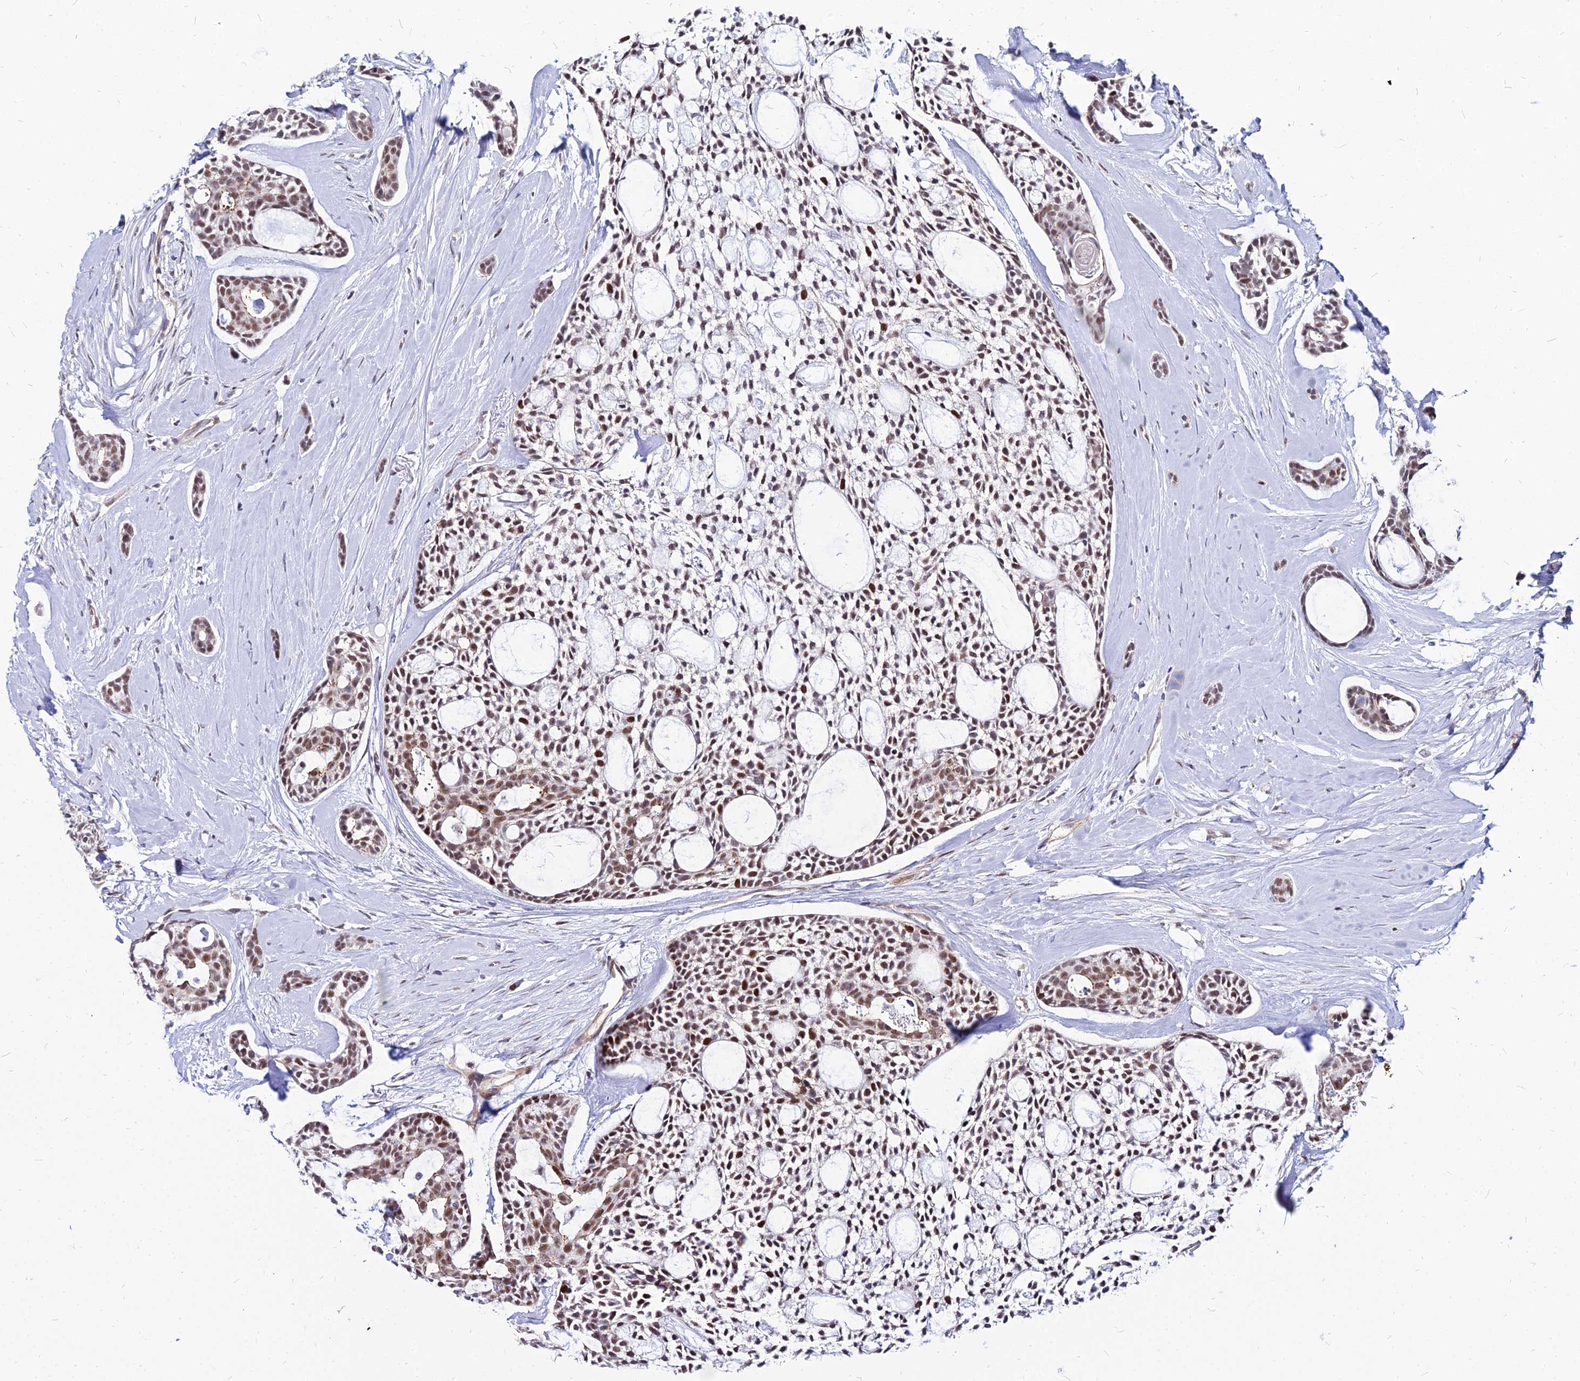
{"staining": {"intensity": "moderate", "quantity": ">75%", "location": "nuclear"}, "tissue": "head and neck cancer", "cell_type": "Tumor cells", "image_type": "cancer", "snomed": [{"axis": "morphology", "description": "Adenocarcinoma, NOS"}, {"axis": "topography", "description": "Subcutis"}, {"axis": "topography", "description": "Head-Neck"}], "caption": "This is an image of immunohistochemistry (IHC) staining of head and neck adenocarcinoma, which shows moderate positivity in the nuclear of tumor cells.", "gene": "FDX2", "patient": {"sex": "female", "age": 73}}